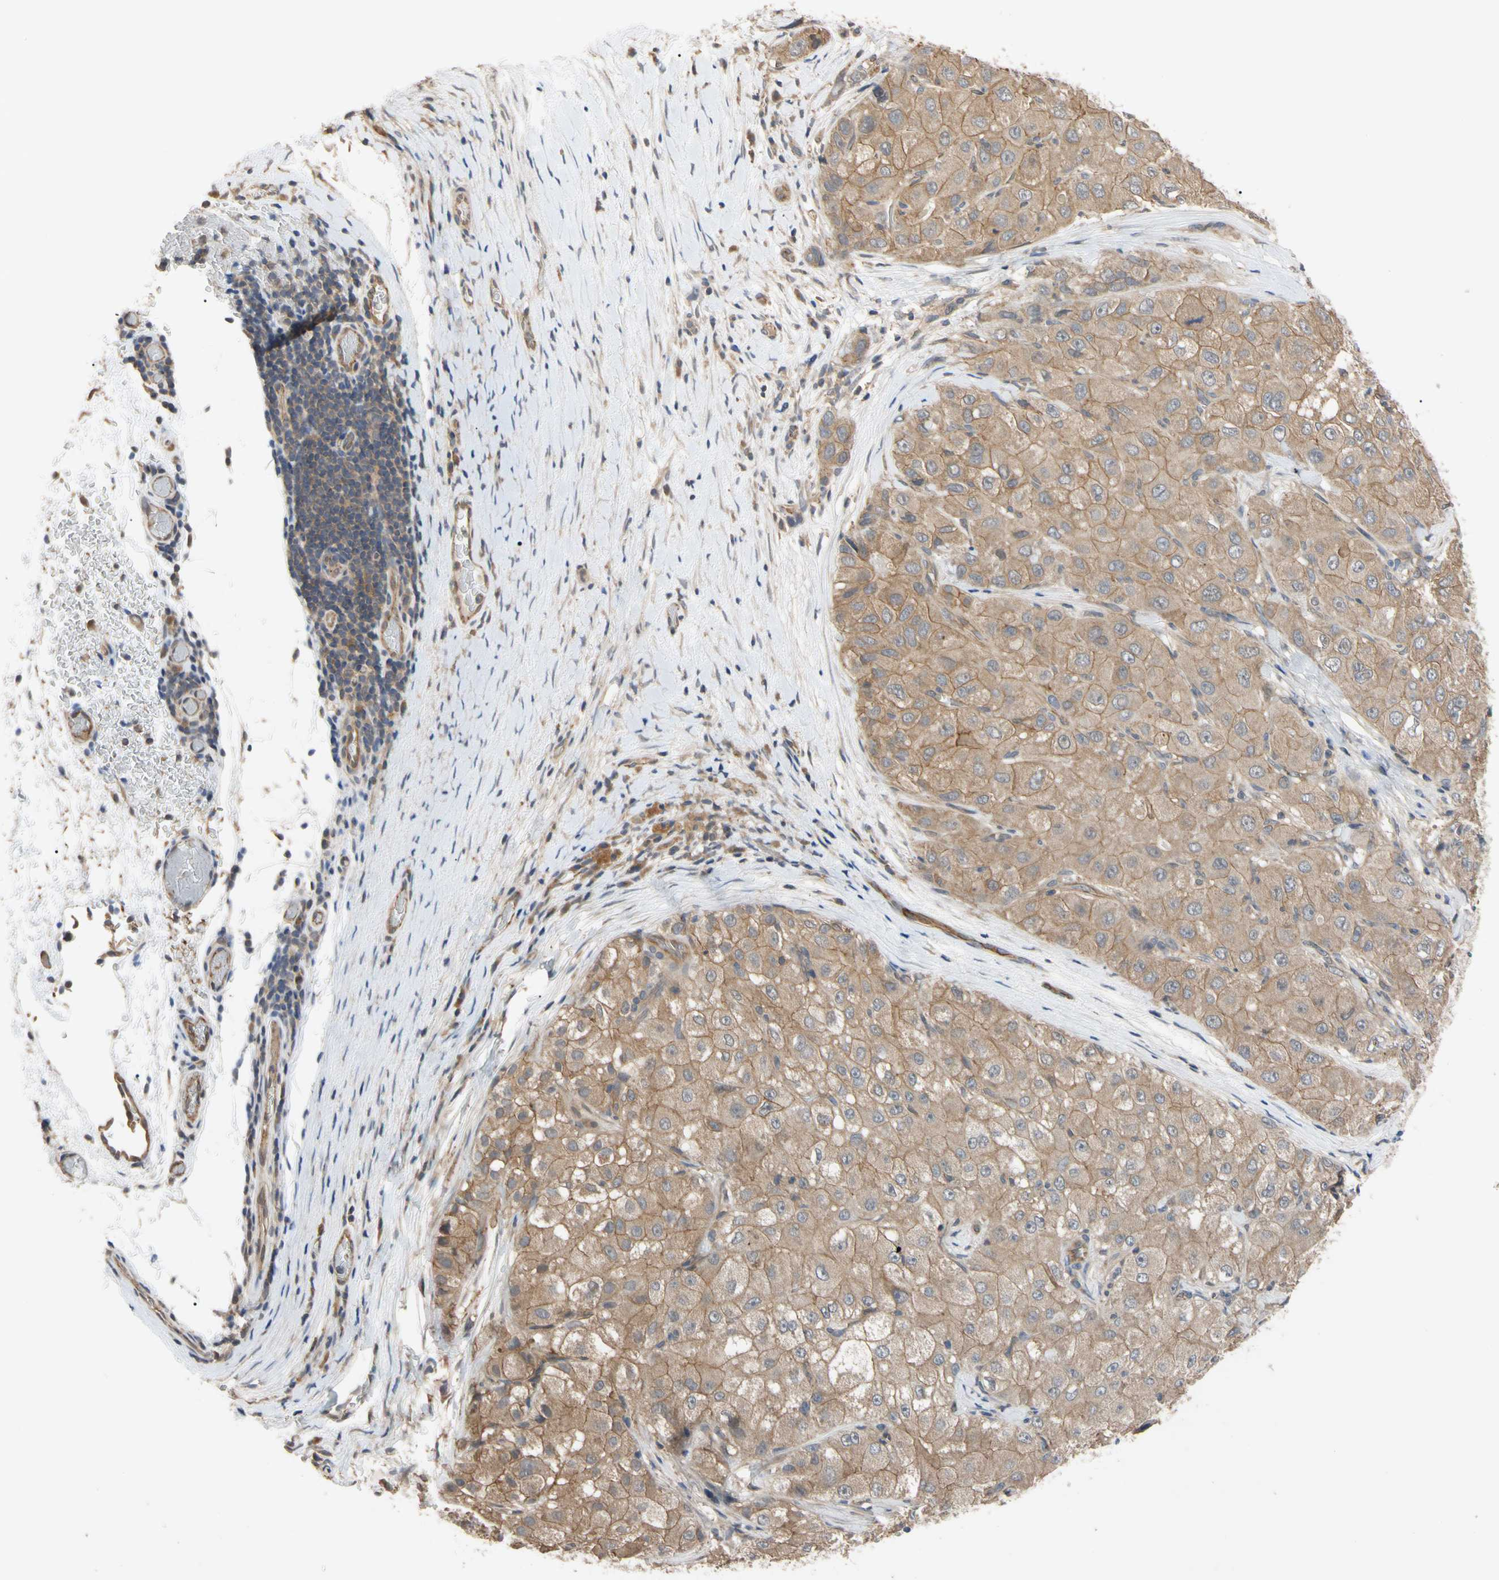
{"staining": {"intensity": "moderate", "quantity": ">75%", "location": "cytoplasmic/membranous"}, "tissue": "liver cancer", "cell_type": "Tumor cells", "image_type": "cancer", "snomed": [{"axis": "morphology", "description": "Carcinoma, Hepatocellular, NOS"}, {"axis": "topography", "description": "Liver"}], "caption": "Human liver cancer (hepatocellular carcinoma) stained with a protein marker shows moderate staining in tumor cells.", "gene": "DPP8", "patient": {"sex": "male", "age": 80}}